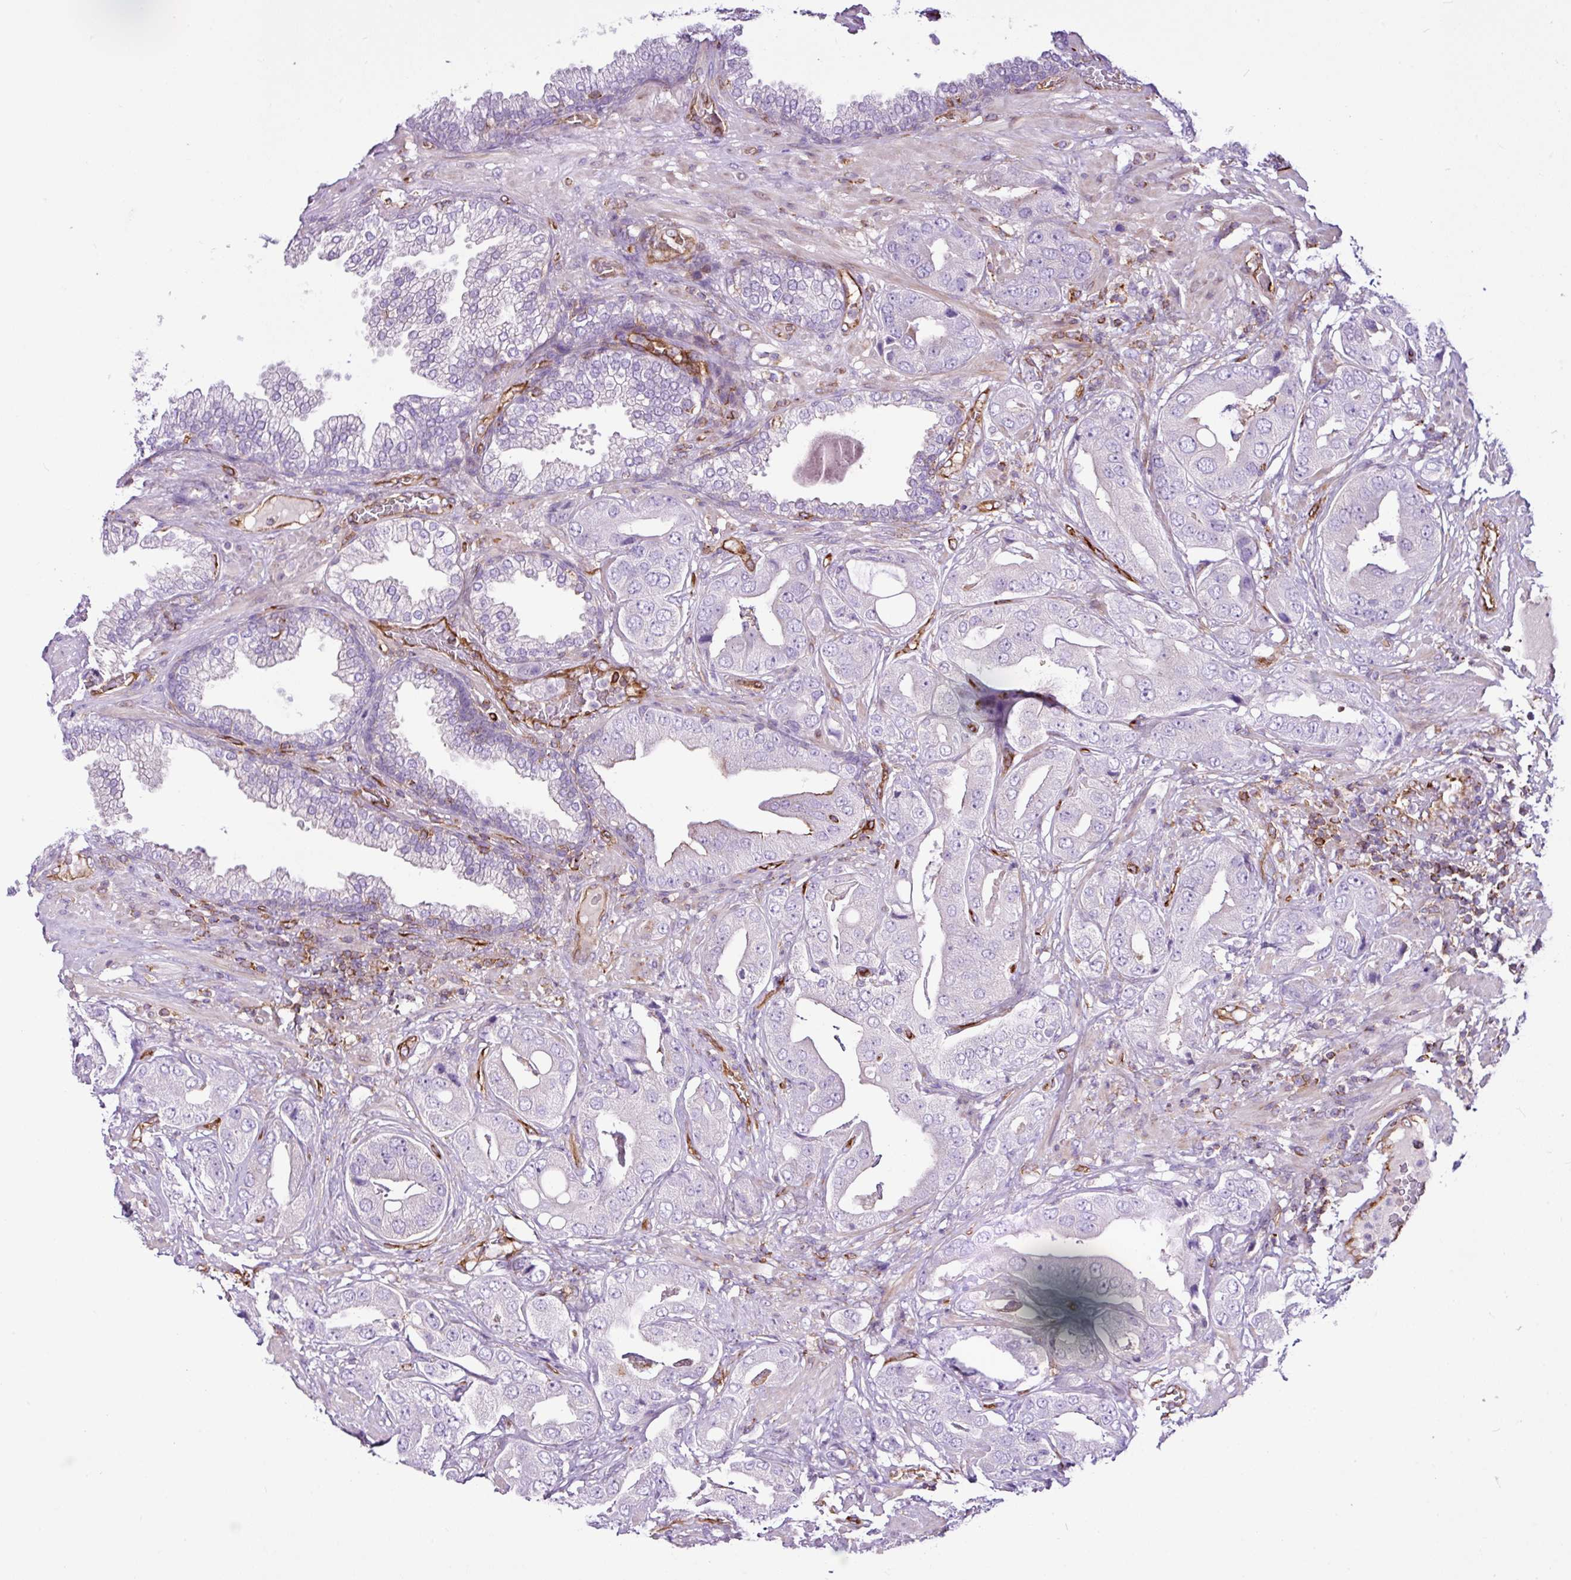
{"staining": {"intensity": "negative", "quantity": "none", "location": "none"}, "tissue": "prostate cancer", "cell_type": "Tumor cells", "image_type": "cancer", "snomed": [{"axis": "morphology", "description": "Adenocarcinoma, High grade"}, {"axis": "topography", "description": "Prostate"}], "caption": "An image of human prostate high-grade adenocarcinoma is negative for staining in tumor cells. (Brightfield microscopy of DAB (3,3'-diaminobenzidine) immunohistochemistry (IHC) at high magnification).", "gene": "EME2", "patient": {"sex": "male", "age": 63}}